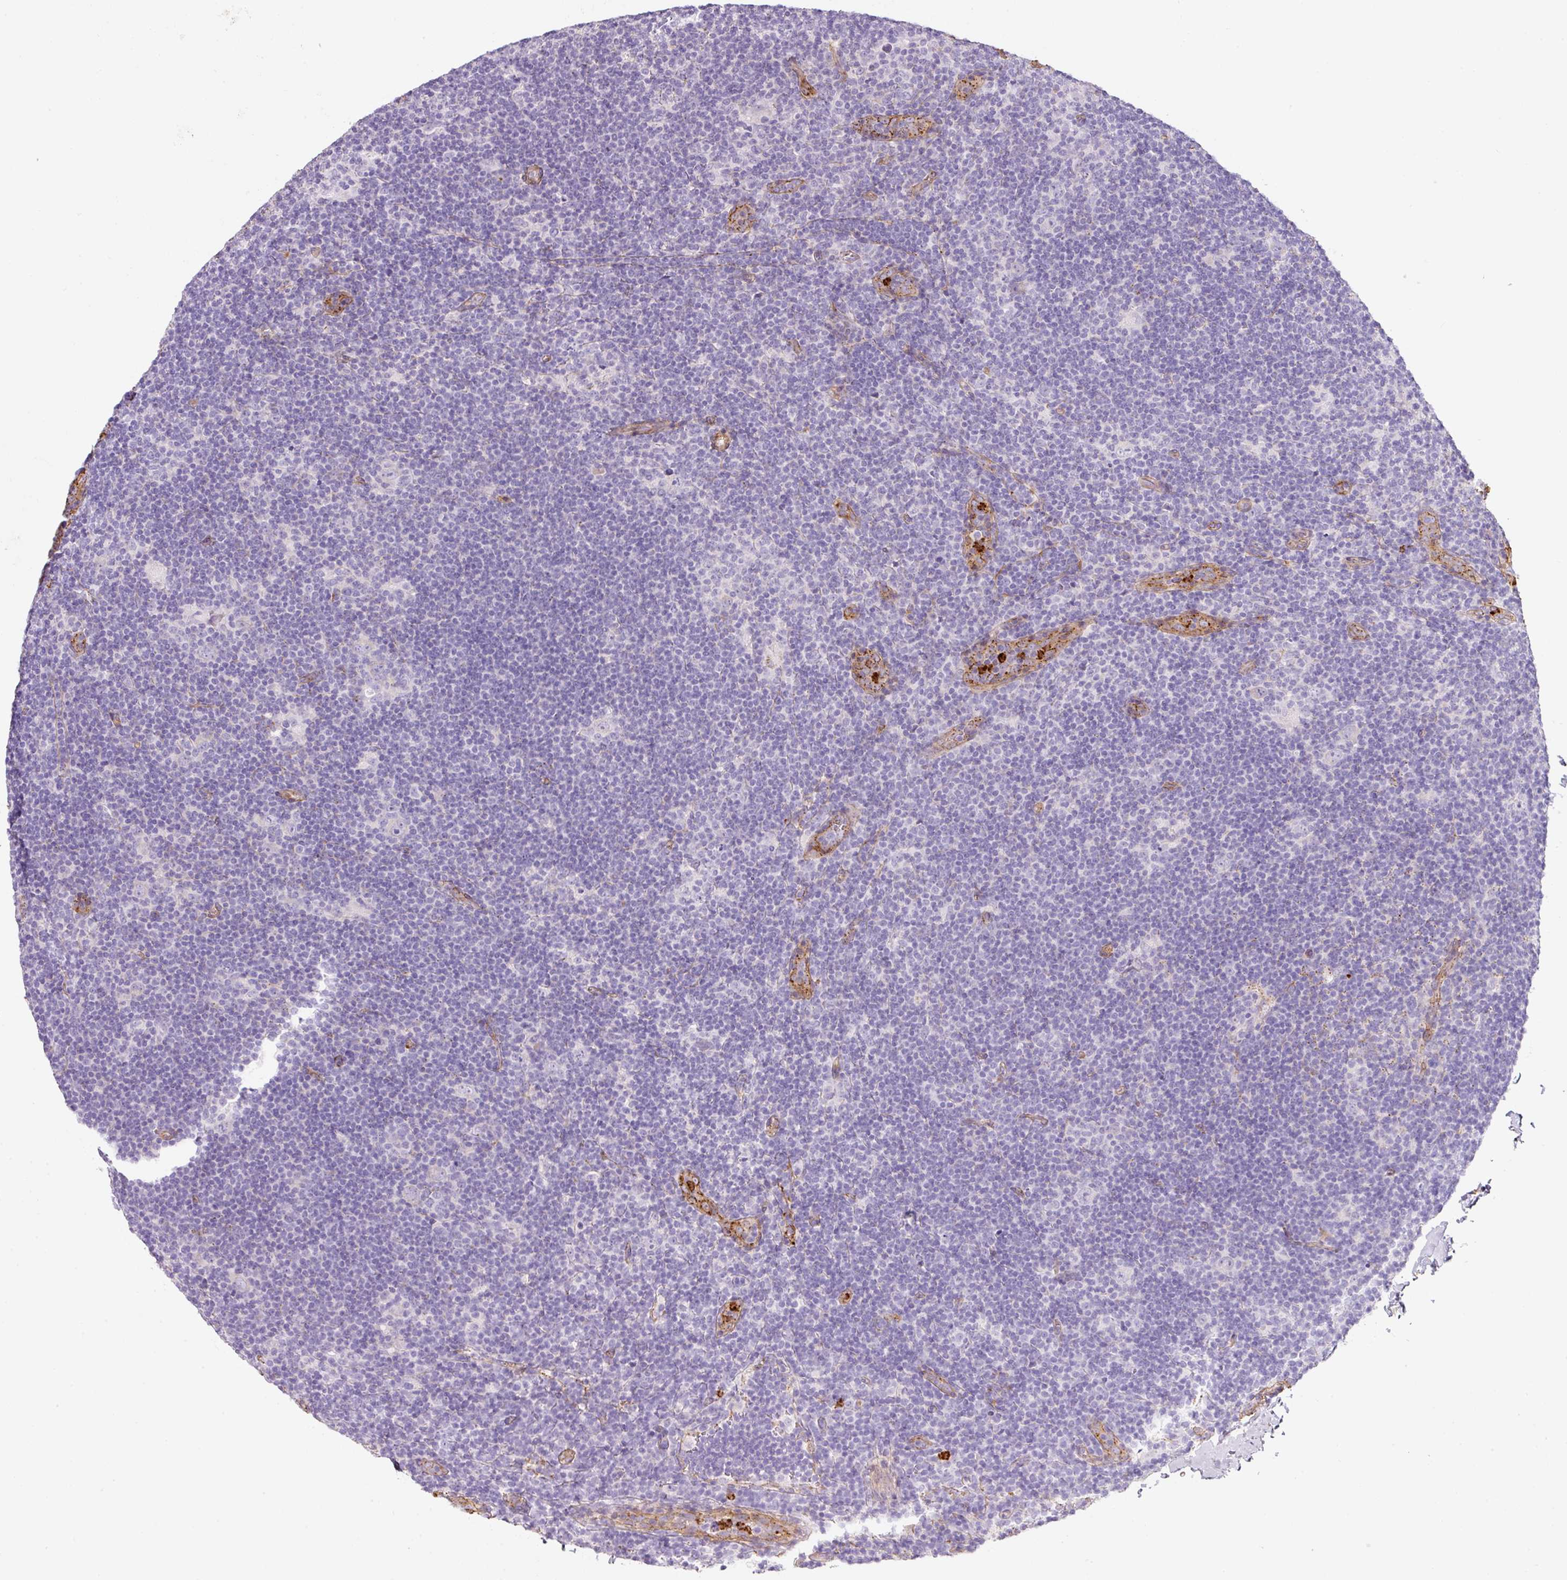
{"staining": {"intensity": "negative", "quantity": "none", "location": "none"}, "tissue": "lymphoma", "cell_type": "Tumor cells", "image_type": "cancer", "snomed": [{"axis": "morphology", "description": "Hodgkin's disease, NOS"}, {"axis": "topography", "description": "Lymph node"}], "caption": "An IHC image of Hodgkin's disease is shown. There is no staining in tumor cells of Hodgkin's disease. (DAB (3,3'-diaminobenzidine) immunohistochemistry (IHC), high magnification).", "gene": "LOXL4", "patient": {"sex": "female", "age": 57}}